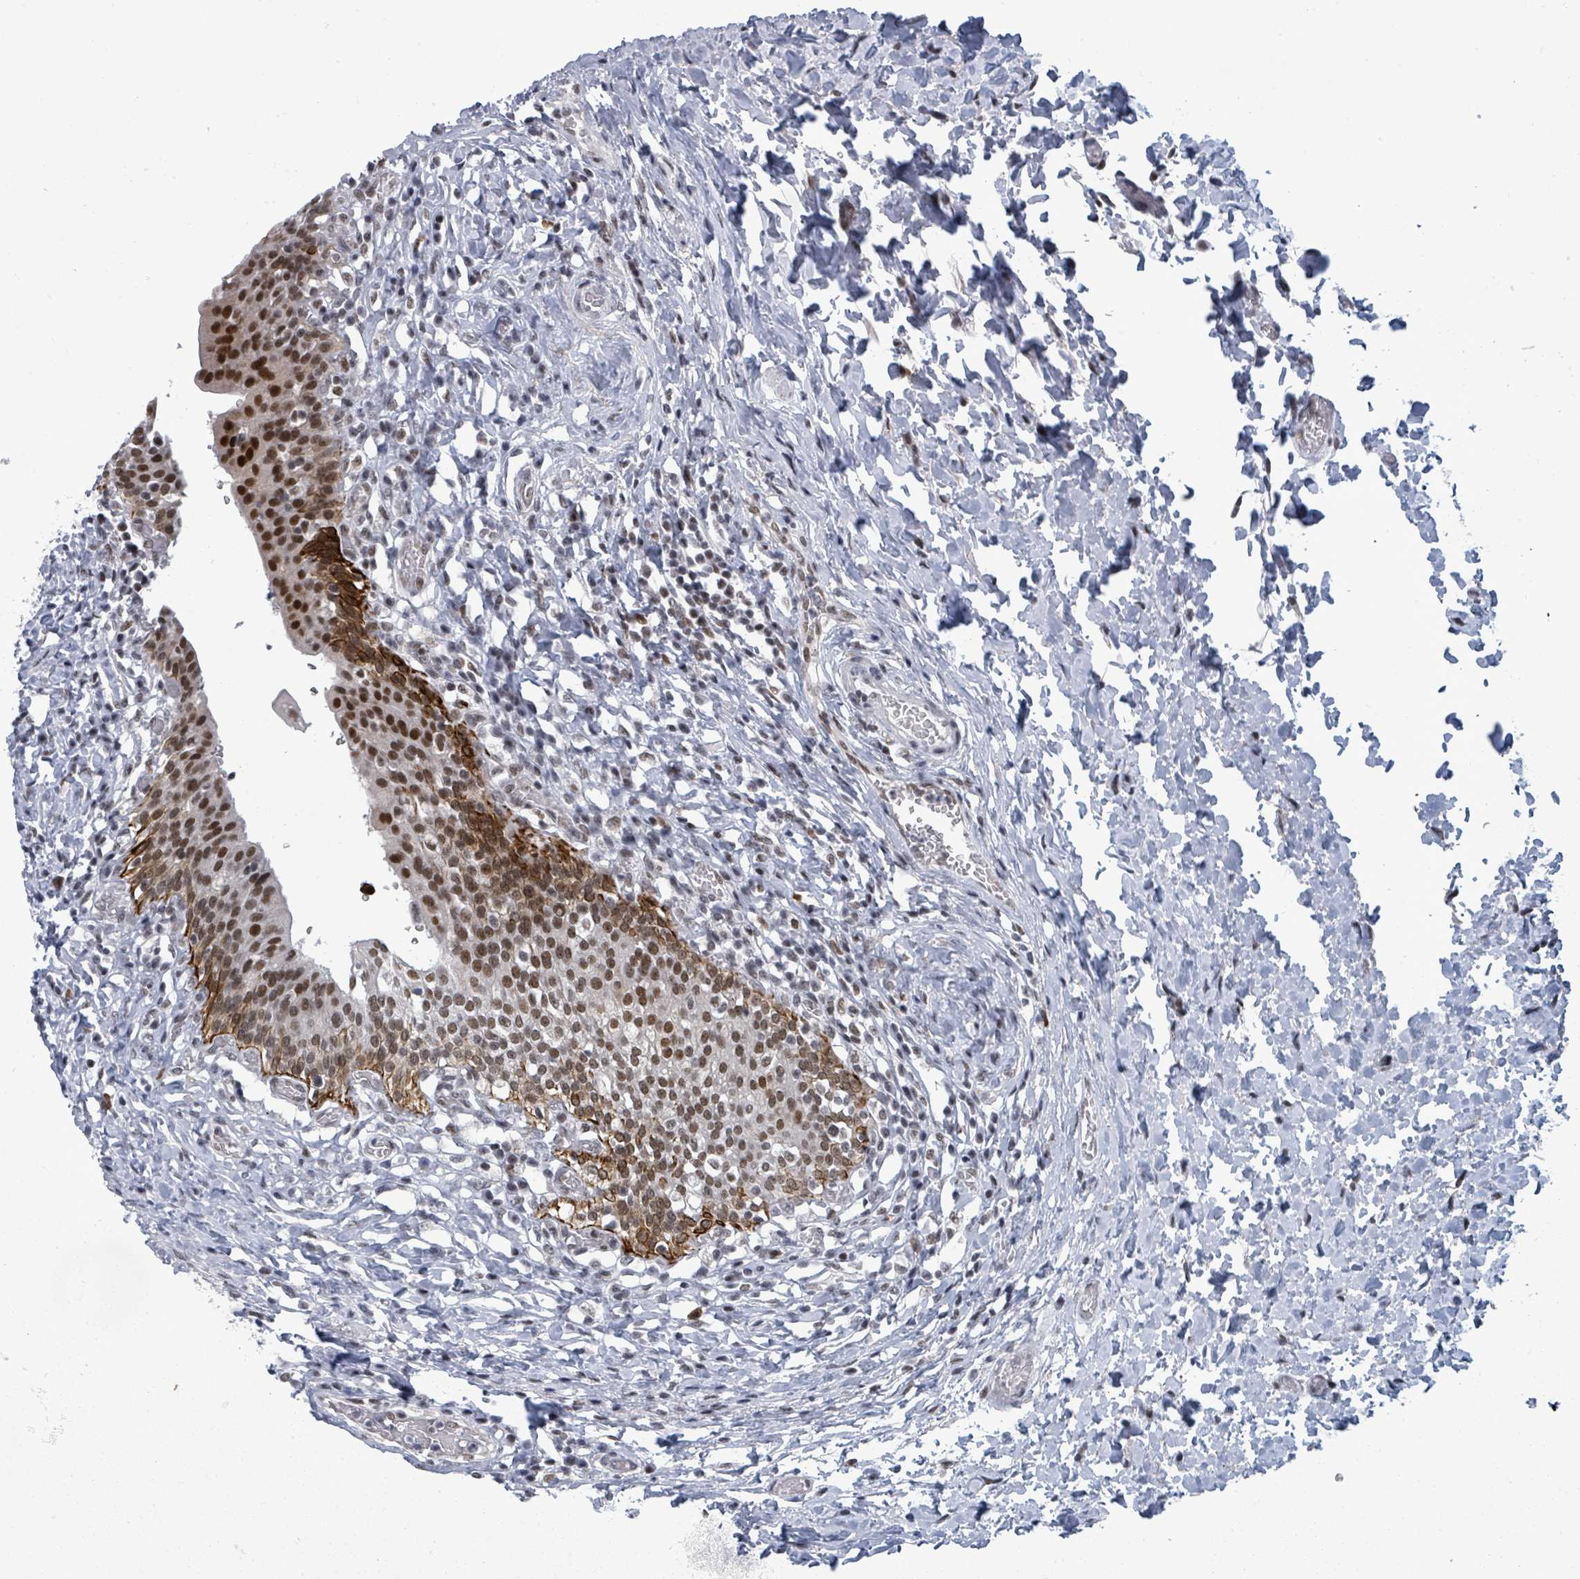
{"staining": {"intensity": "strong", "quantity": ">75%", "location": "cytoplasmic/membranous,nuclear"}, "tissue": "urinary bladder", "cell_type": "Urothelial cells", "image_type": "normal", "snomed": [{"axis": "morphology", "description": "Normal tissue, NOS"}, {"axis": "morphology", "description": "Inflammation, NOS"}, {"axis": "topography", "description": "Urinary bladder"}], "caption": "About >75% of urothelial cells in benign urinary bladder display strong cytoplasmic/membranous,nuclear protein positivity as visualized by brown immunohistochemical staining.", "gene": "BIVM", "patient": {"sex": "male", "age": 64}}